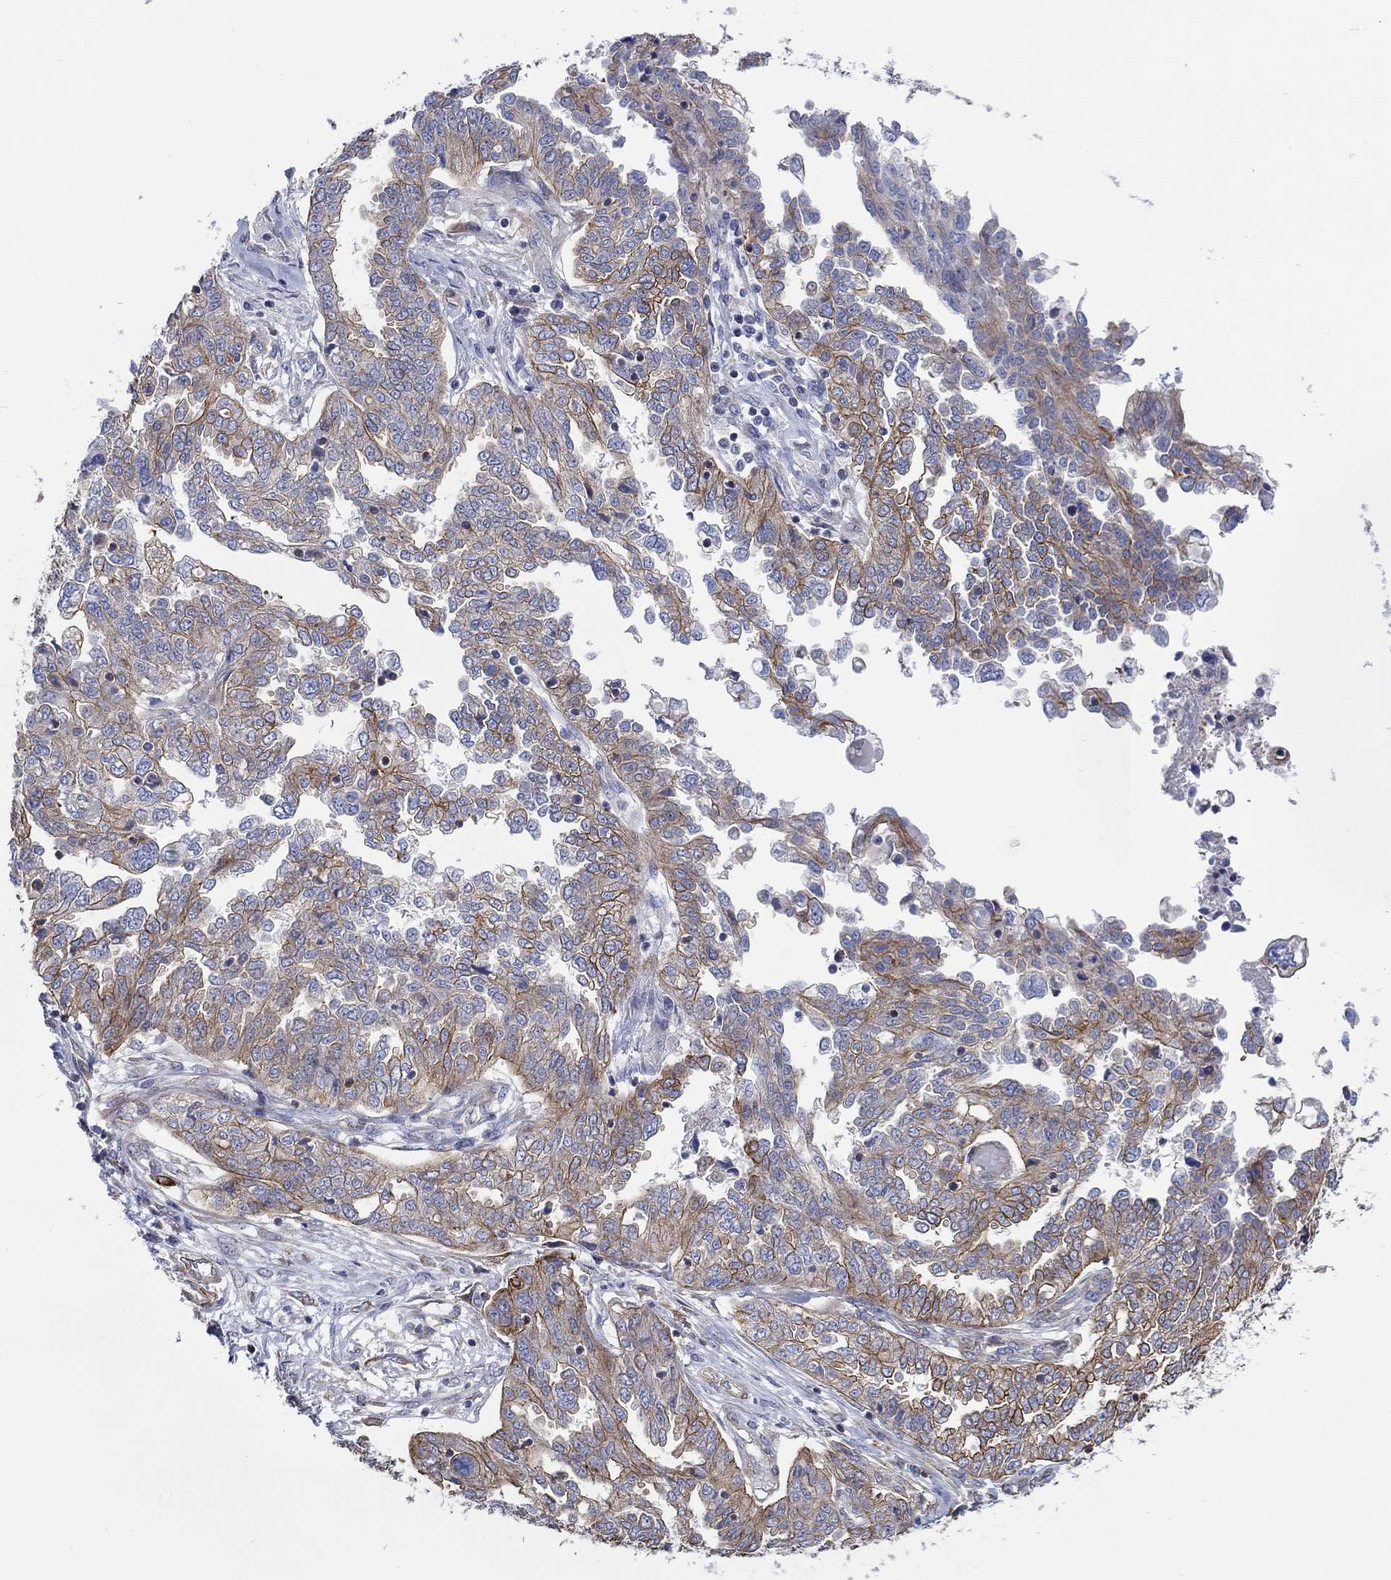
{"staining": {"intensity": "moderate", "quantity": "25%-75%", "location": "cytoplasmic/membranous"}, "tissue": "ovarian cancer", "cell_type": "Tumor cells", "image_type": "cancer", "snomed": [{"axis": "morphology", "description": "Cystadenocarcinoma, serous, NOS"}, {"axis": "topography", "description": "Ovary"}], "caption": "IHC micrograph of neoplastic tissue: human ovarian cancer (serous cystadenocarcinoma) stained using immunohistochemistry exhibits medium levels of moderate protein expression localized specifically in the cytoplasmic/membranous of tumor cells, appearing as a cytoplasmic/membranous brown color.", "gene": "FMN1", "patient": {"sex": "female", "age": 67}}